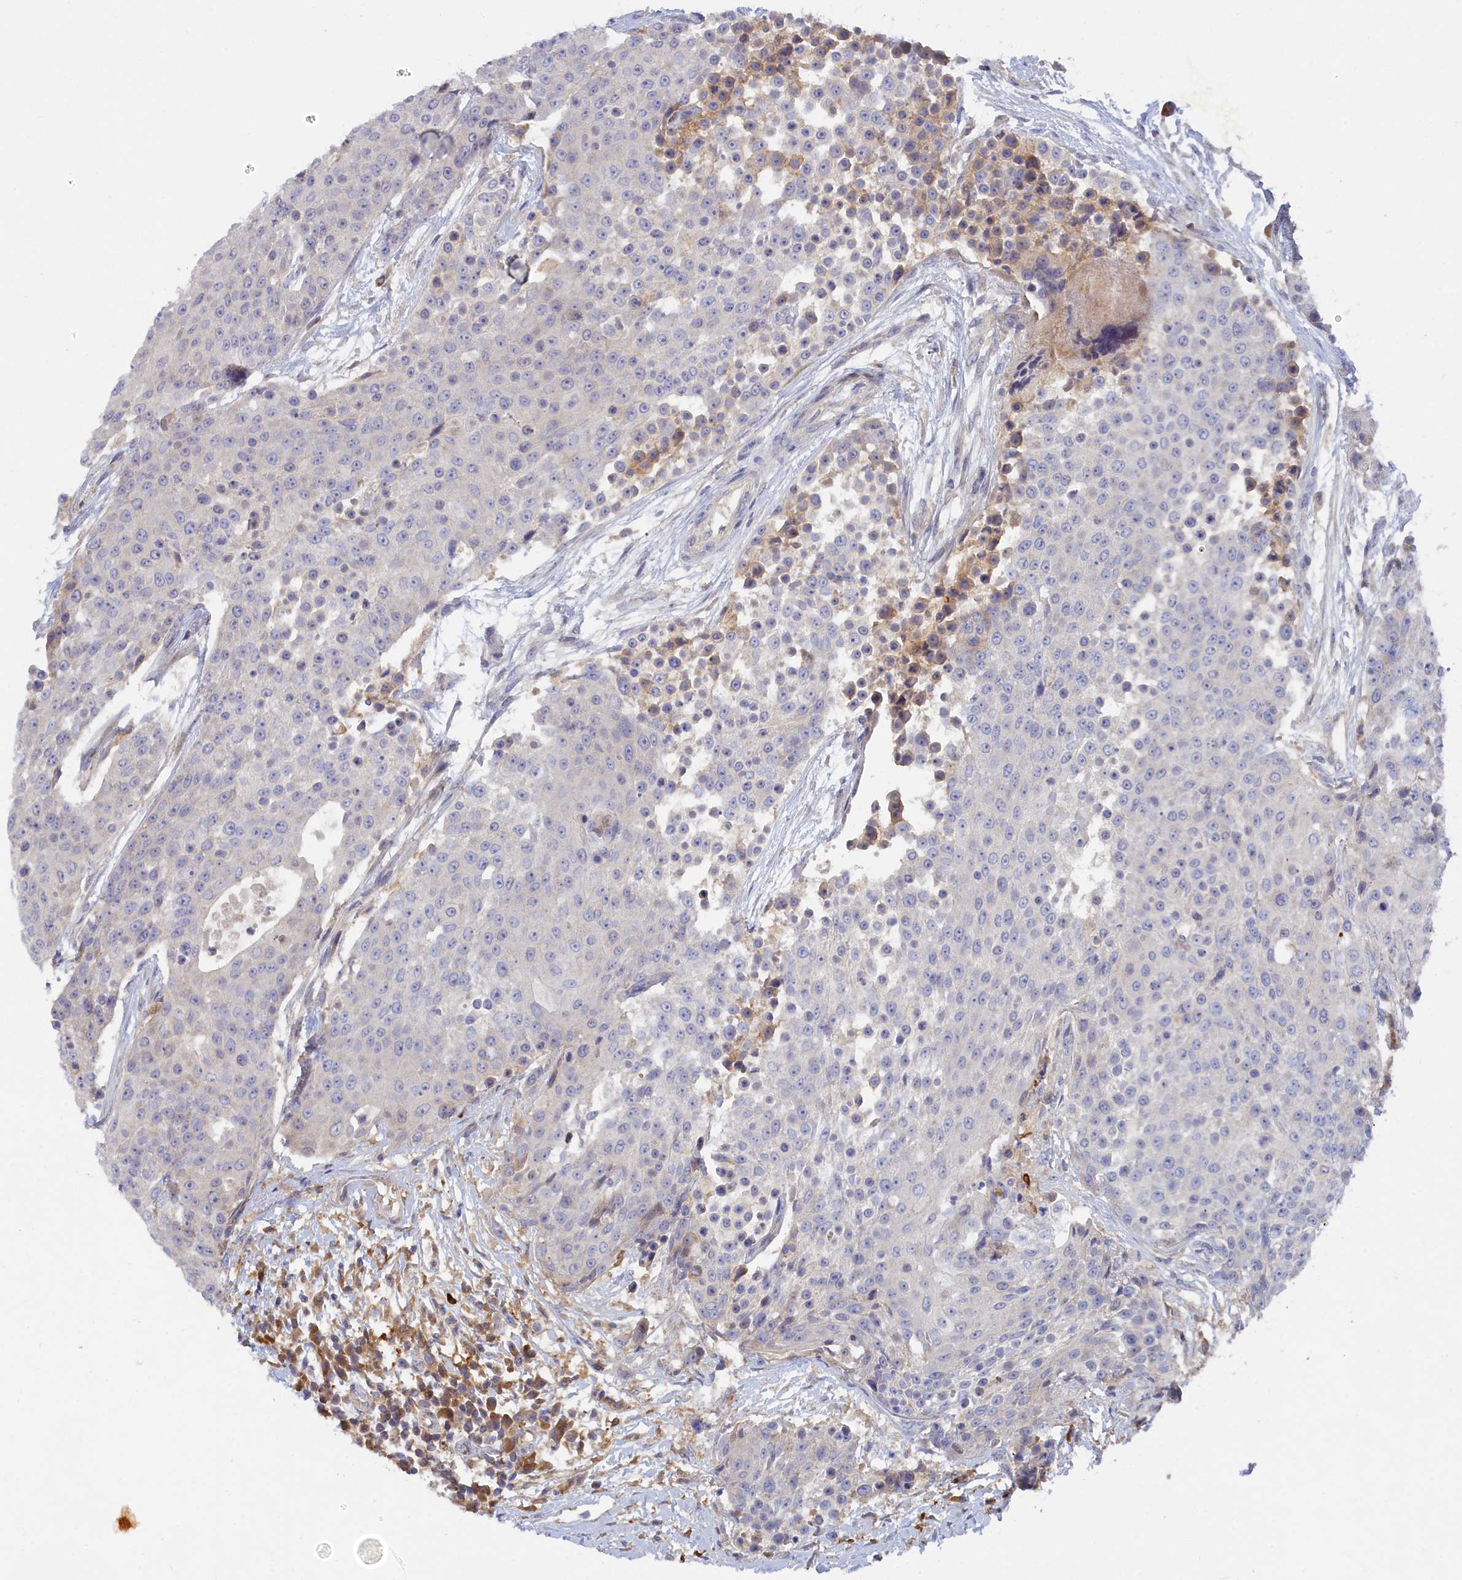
{"staining": {"intensity": "negative", "quantity": "none", "location": "none"}, "tissue": "urothelial cancer", "cell_type": "Tumor cells", "image_type": "cancer", "snomed": [{"axis": "morphology", "description": "Urothelial carcinoma, High grade"}, {"axis": "topography", "description": "Urinary bladder"}], "caption": "There is no significant expression in tumor cells of urothelial cancer.", "gene": "SPATA5L1", "patient": {"sex": "female", "age": 63}}